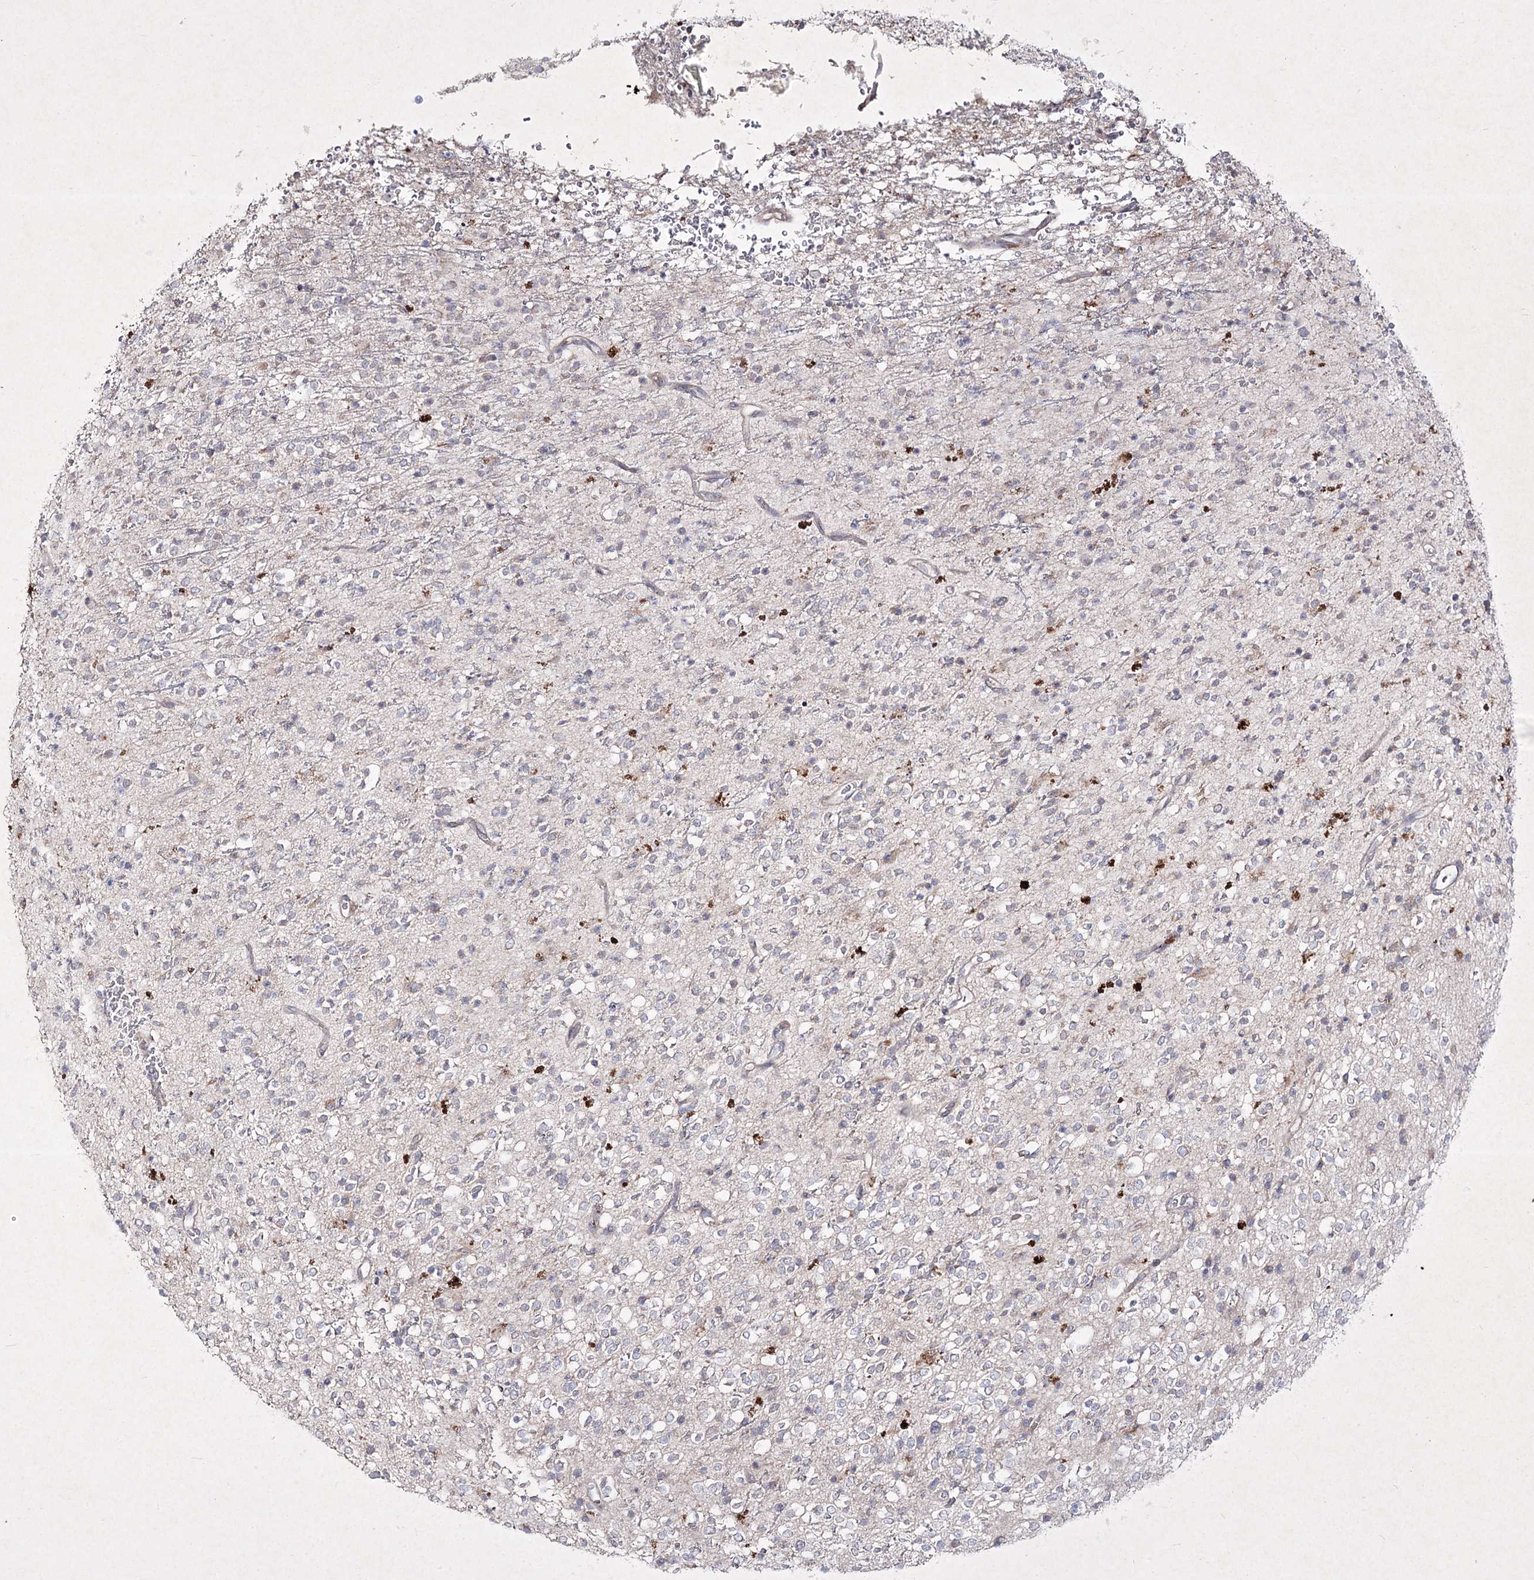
{"staining": {"intensity": "negative", "quantity": "none", "location": "none"}, "tissue": "glioma", "cell_type": "Tumor cells", "image_type": "cancer", "snomed": [{"axis": "morphology", "description": "Glioma, malignant, High grade"}, {"axis": "topography", "description": "Brain"}], "caption": "DAB immunohistochemical staining of human glioma displays no significant staining in tumor cells. Nuclei are stained in blue.", "gene": "CIB2", "patient": {"sex": "male", "age": 34}}